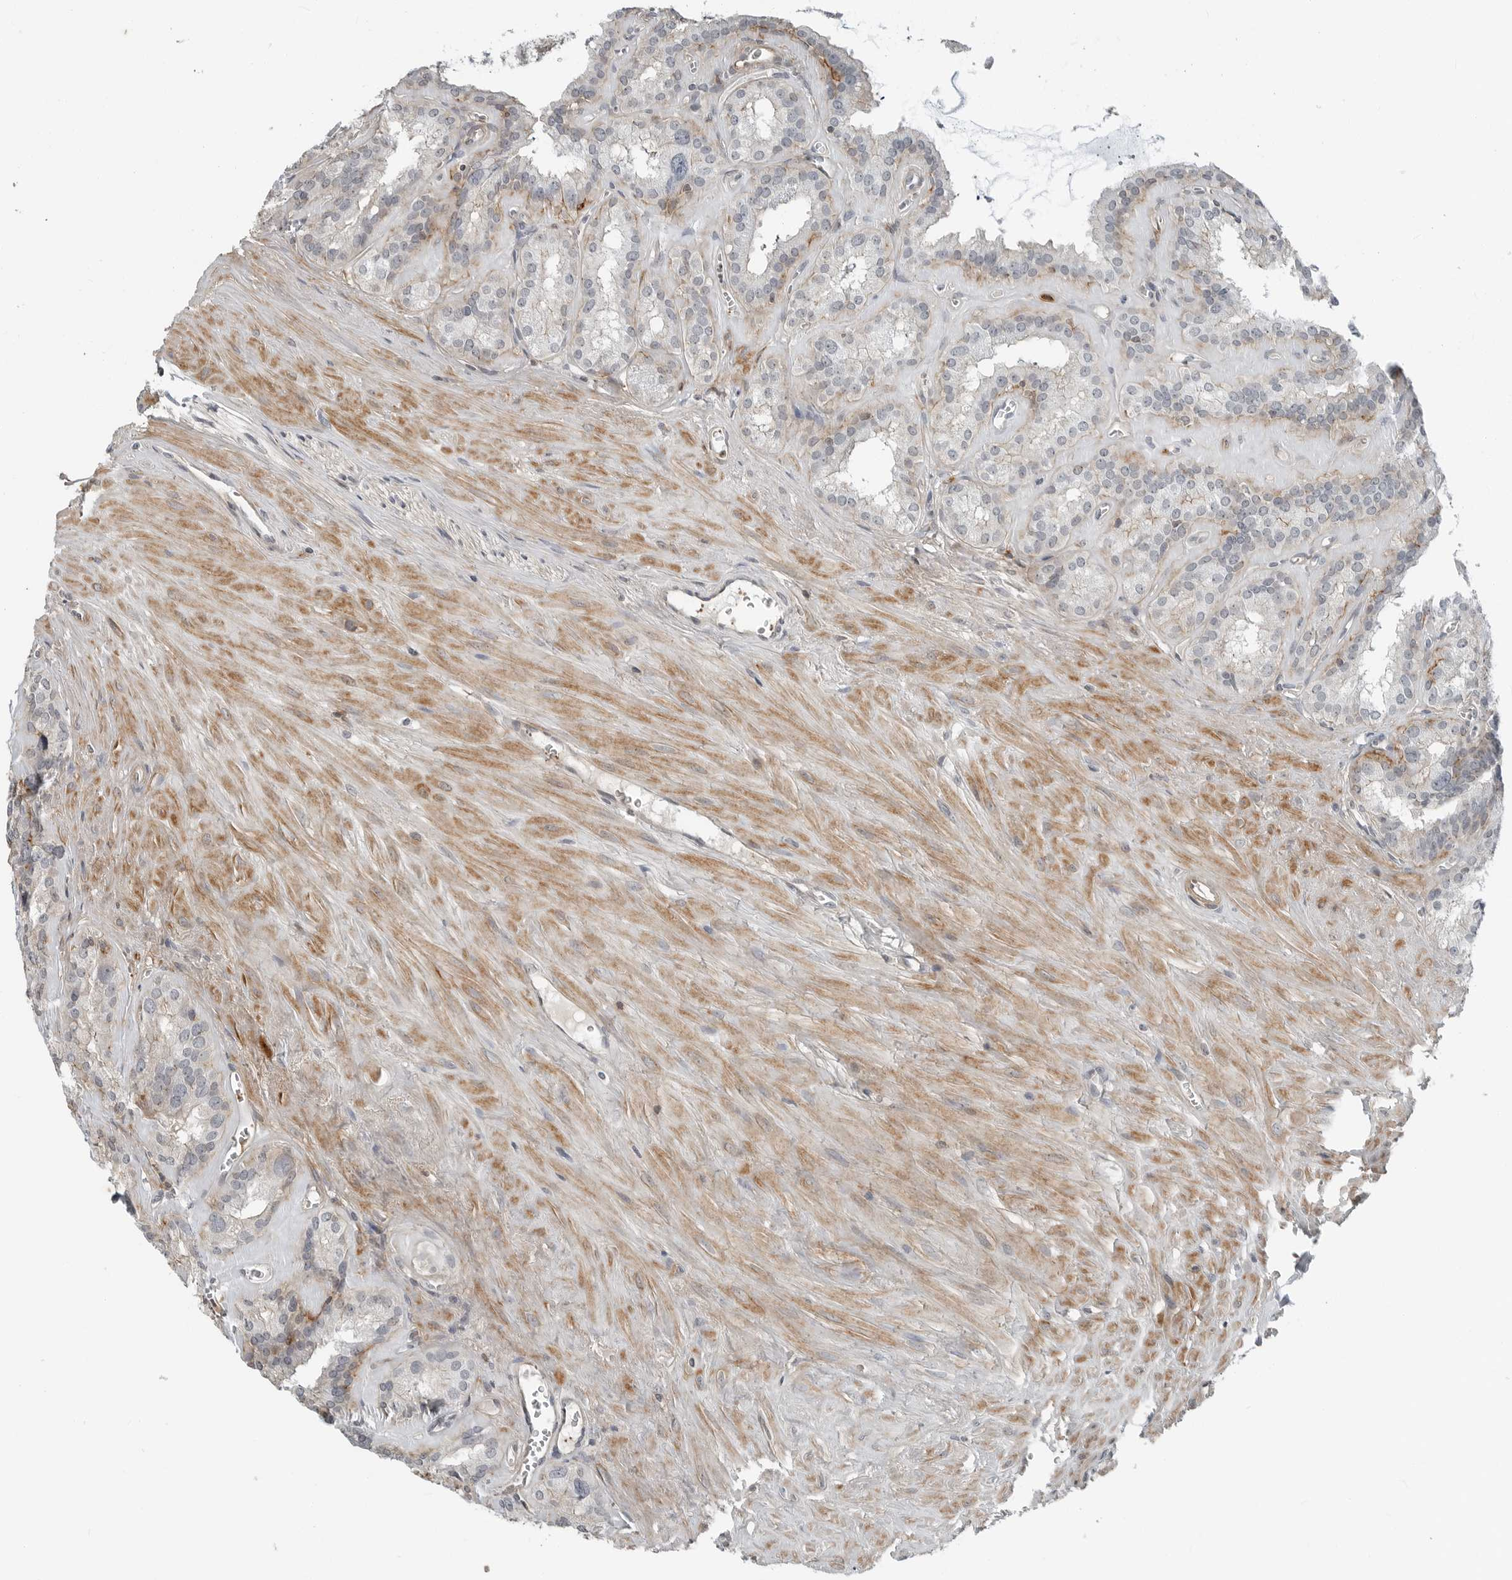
{"staining": {"intensity": "negative", "quantity": "none", "location": "none"}, "tissue": "seminal vesicle", "cell_type": "Glandular cells", "image_type": "normal", "snomed": [{"axis": "morphology", "description": "Normal tissue, NOS"}, {"axis": "topography", "description": "Prostate"}, {"axis": "topography", "description": "Seminal veicle"}], "caption": "The image shows no significant staining in glandular cells of seminal vesicle. (DAB immunohistochemistry (IHC) visualized using brightfield microscopy, high magnification).", "gene": "LEFTY2", "patient": {"sex": "male", "age": 59}}